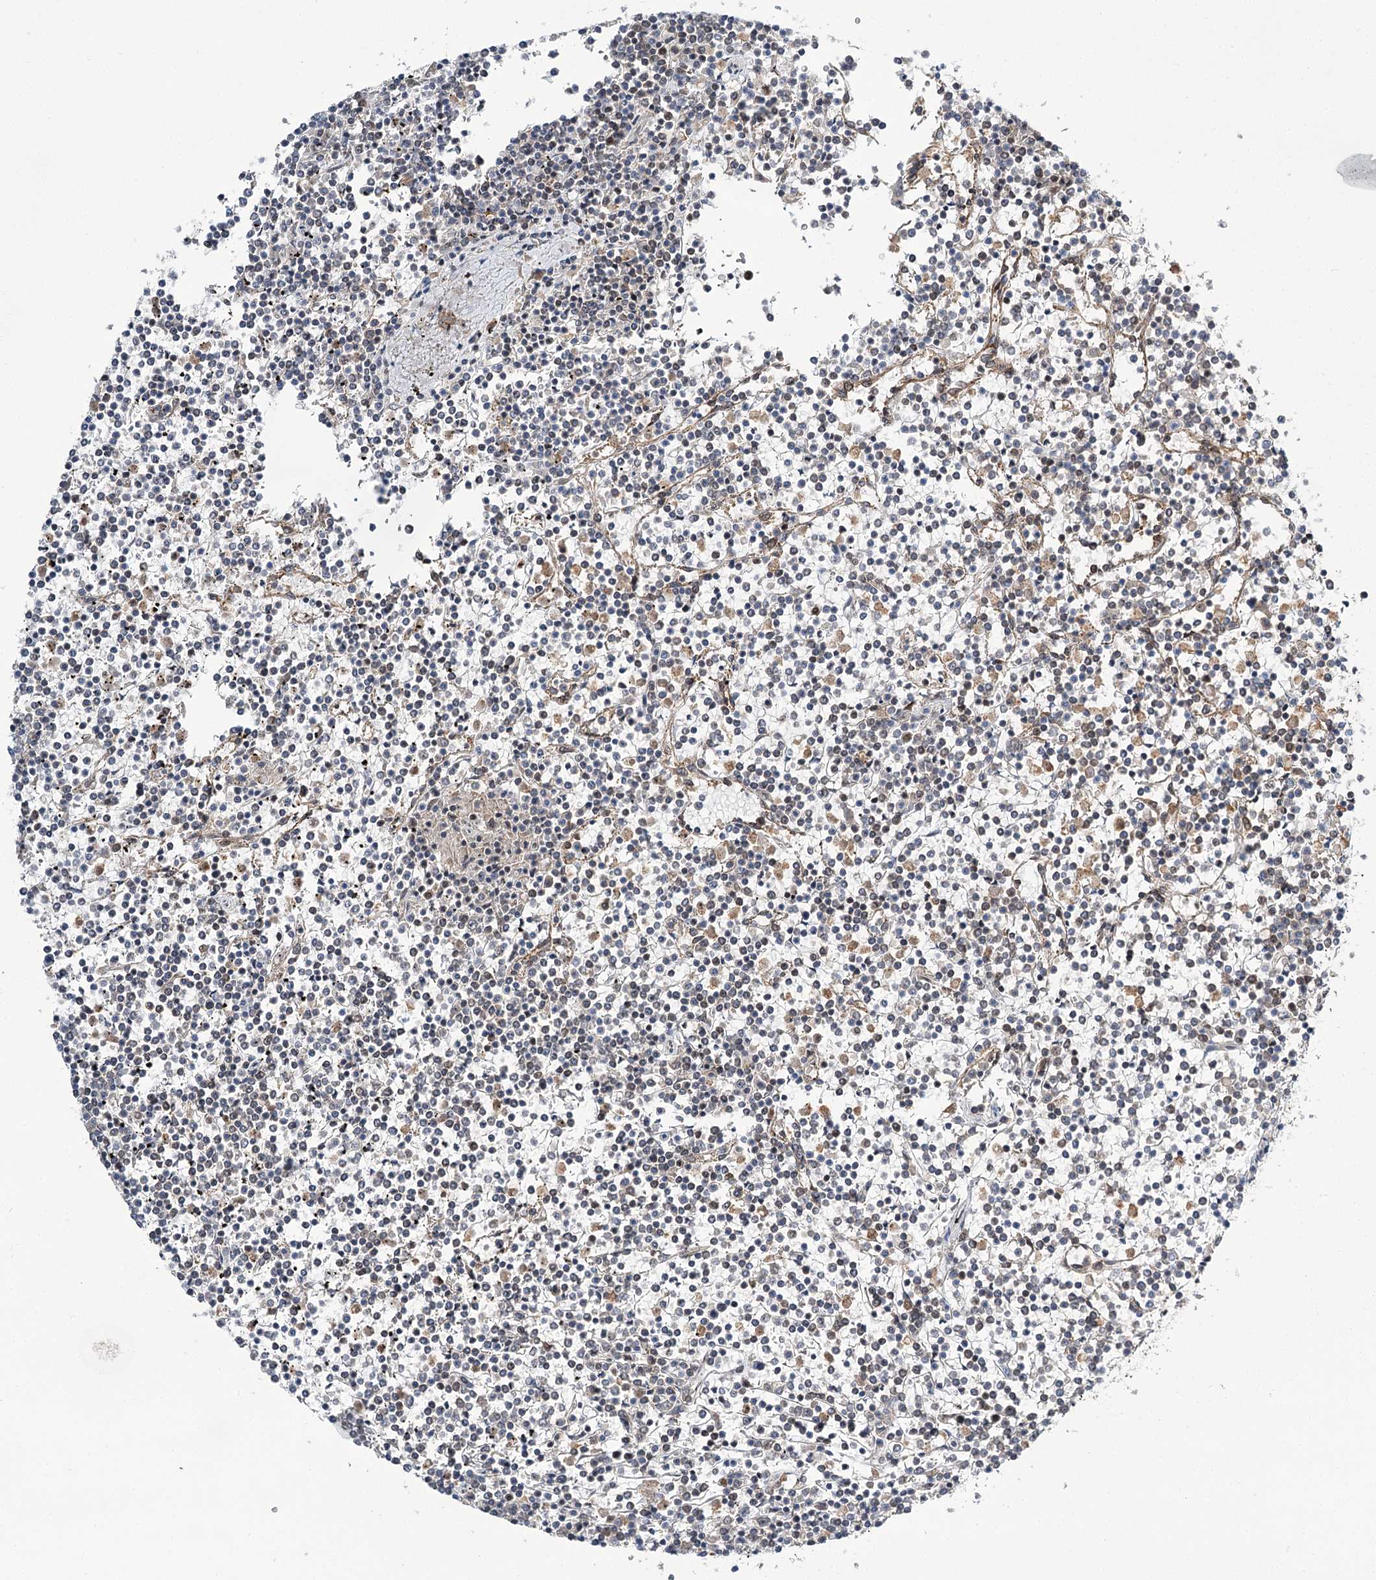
{"staining": {"intensity": "negative", "quantity": "none", "location": "none"}, "tissue": "lymphoma", "cell_type": "Tumor cells", "image_type": "cancer", "snomed": [{"axis": "morphology", "description": "Malignant lymphoma, non-Hodgkin's type, Low grade"}, {"axis": "topography", "description": "Spleen"}], "caption": "The immunohistochemistry histopathology image has no significant expression in tumor cells of lymphoma tissue. (DAB immunohistochemistry (IHC), high magnification).", "gene": "ERCC3", "patient": {"sex": "female", "age": 19}}